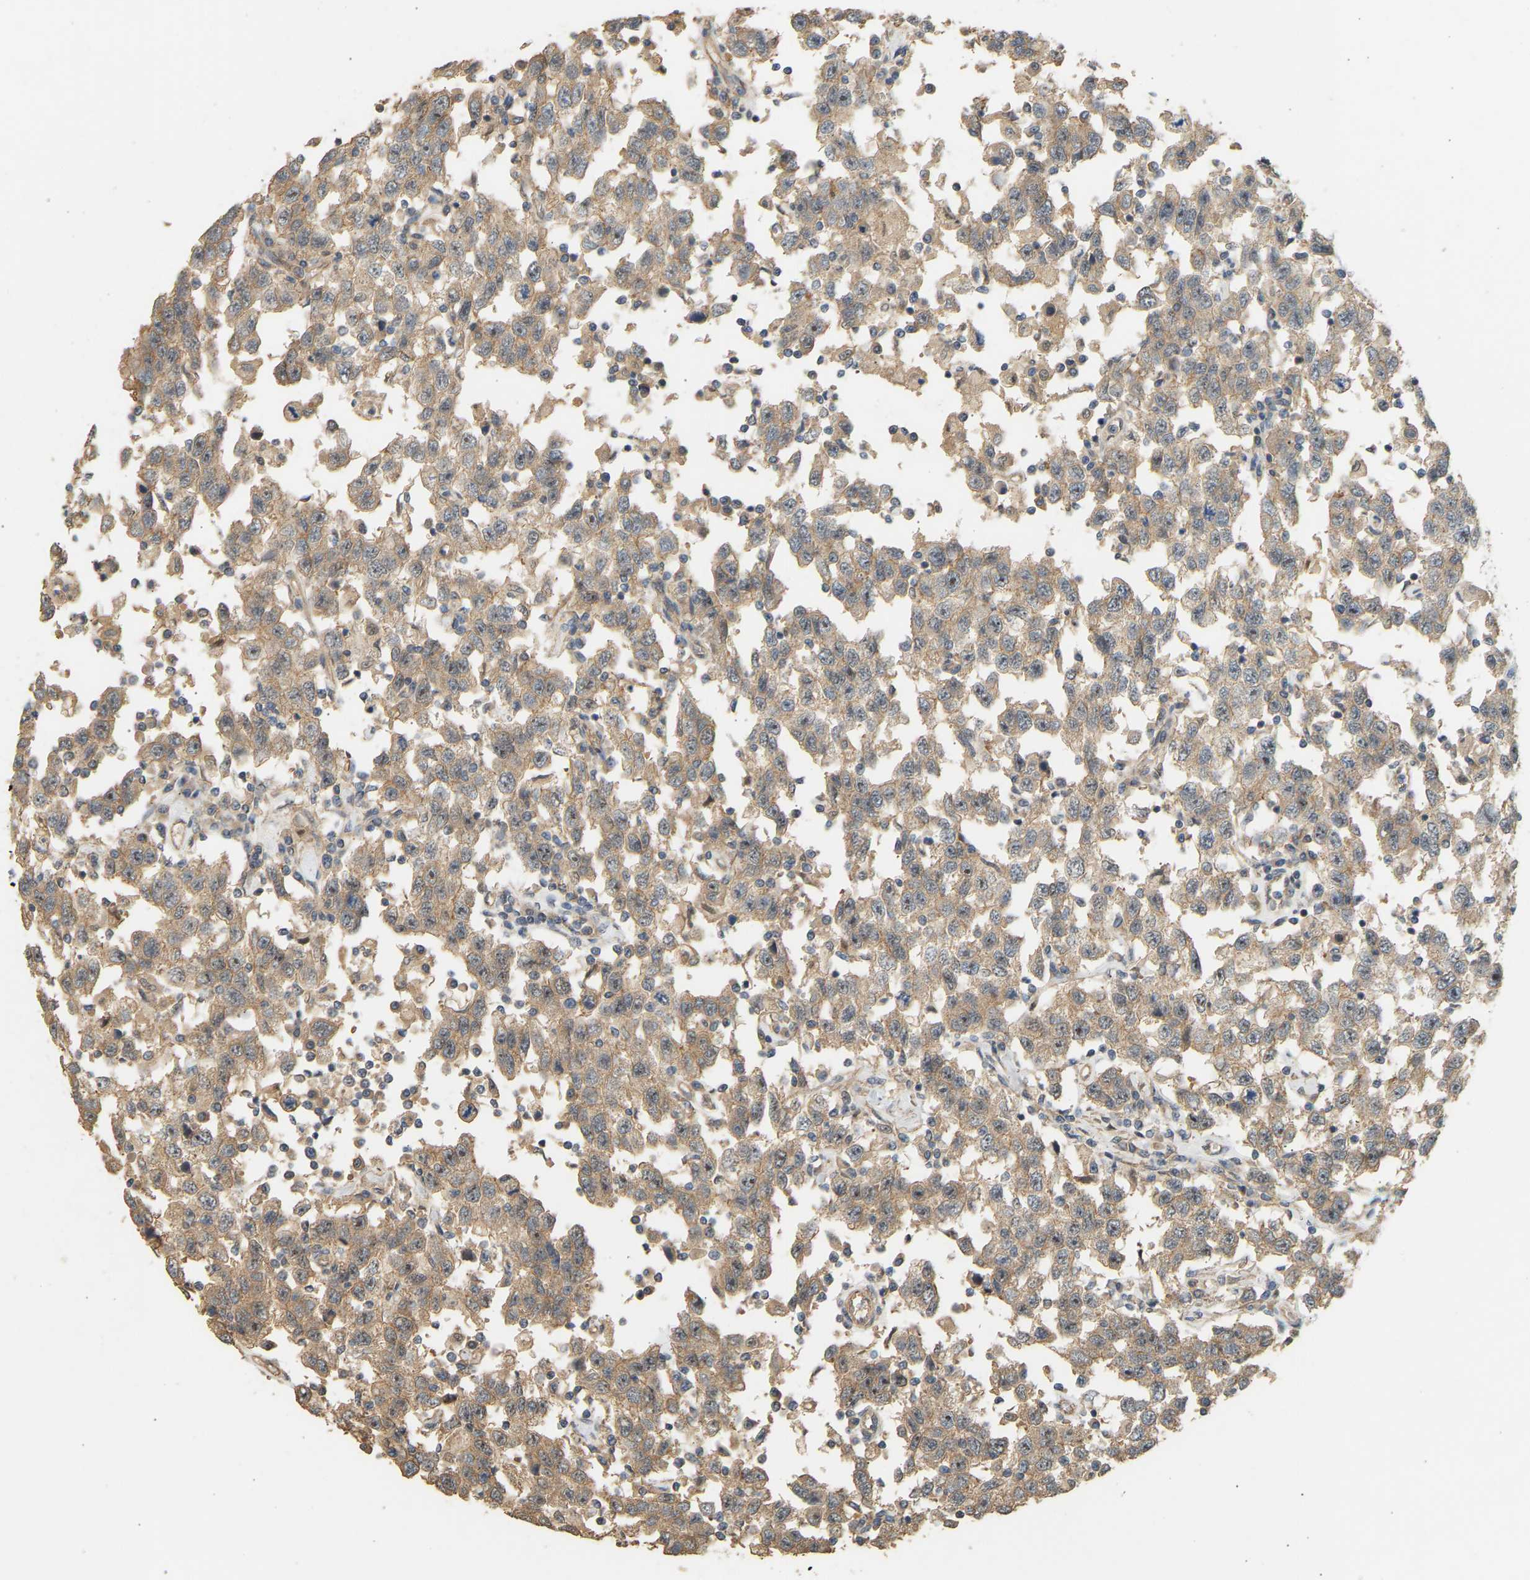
{"staining": {"intensity": "weak", "quantity": ">75%", "location": "cytoplasmic/membranous"}, "tissue": "testis cancer", "cell_type": "Tumor cells", "image_type": "cancer", "snomed": [{"axis": "morphology", "description": "Seminoma, NOS"}, {"axis": "topography", "description": "Testis"}], "caption": "Seminoma (testis) stained with a protein marker demonstrates weak staining in tumor cells.", "gene": "RGL1", "patient": {"sex": "male", "age": 41}}